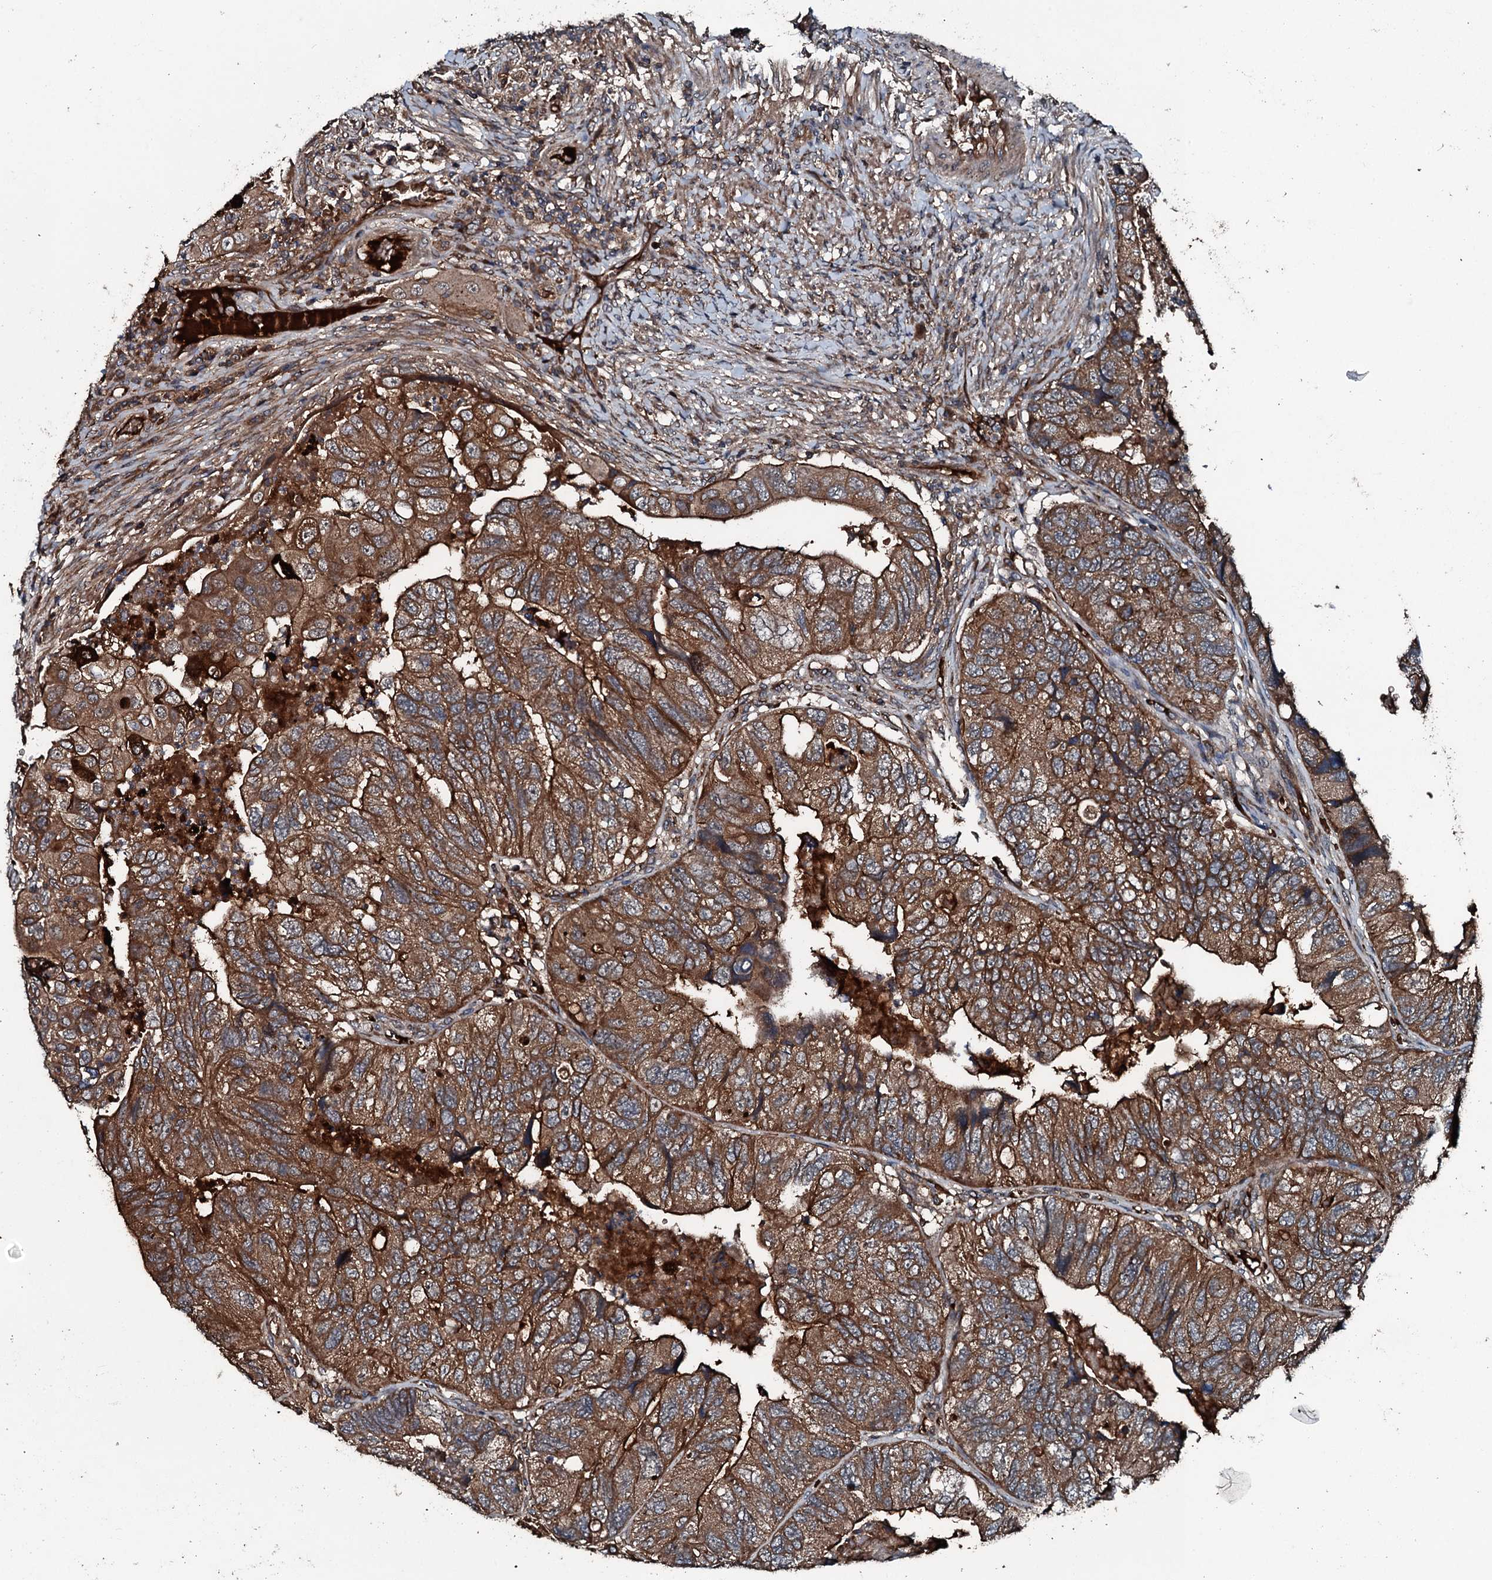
{"staining": {"intensity": "moderate", "quantity": ">75%", "location": "cytoplasmic/membranous"}, "tissue": "colorectal cancer", "cell_type": "Tumor cells", "image_type": "cancer", "snomed": [{"axis": "morphology", "description": "Adenocarcinoma, NOS"}, {"axis": "topography", "description": "Rectum"}], "caption": "Protein analysis of colorectal cancer (adenocarcinoma) tissue exhibits moderate cytoplasmic/membranous positivity in approximately >75% of tumor cells.", "gene": "TRIM7", "patient": {"sex": "male", "age": 63}}